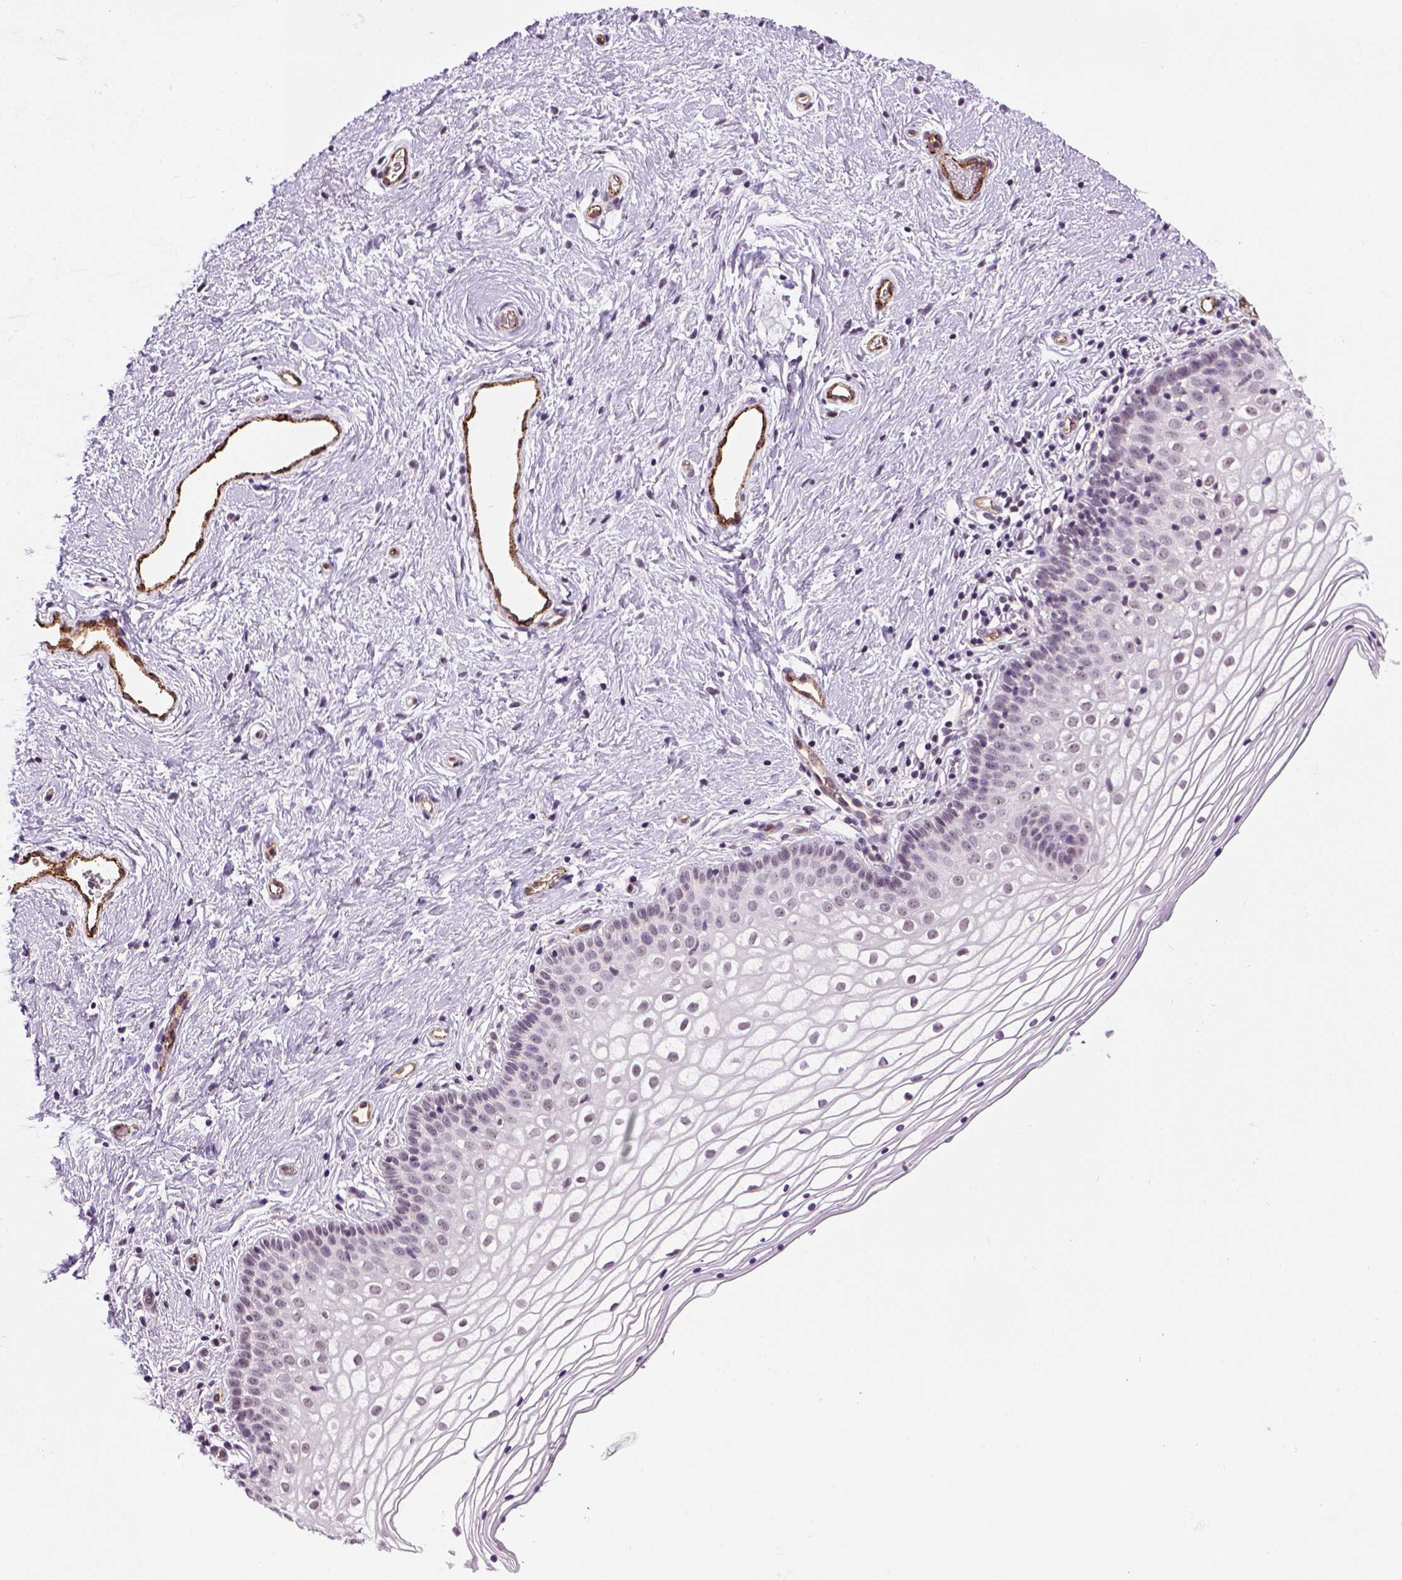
{"staining": {"intensity": "negative", "quantity": "none", "location": "none"}, "tissue": "vagina", "cell_type": "Squamous epithelial cells", "image_type": "normal", "snomed": [{"axis": "morphology", "description": "Normal tissue, NOS"}, {"axis": "topography", "description": "Vagina"}], "caption": "Immunohistochemical staining of unremarkable human vagina reveals no significant expression in squamous epithelial cells.", "gene": "VWF", "patient": {"sex": "female", "age": 36}}